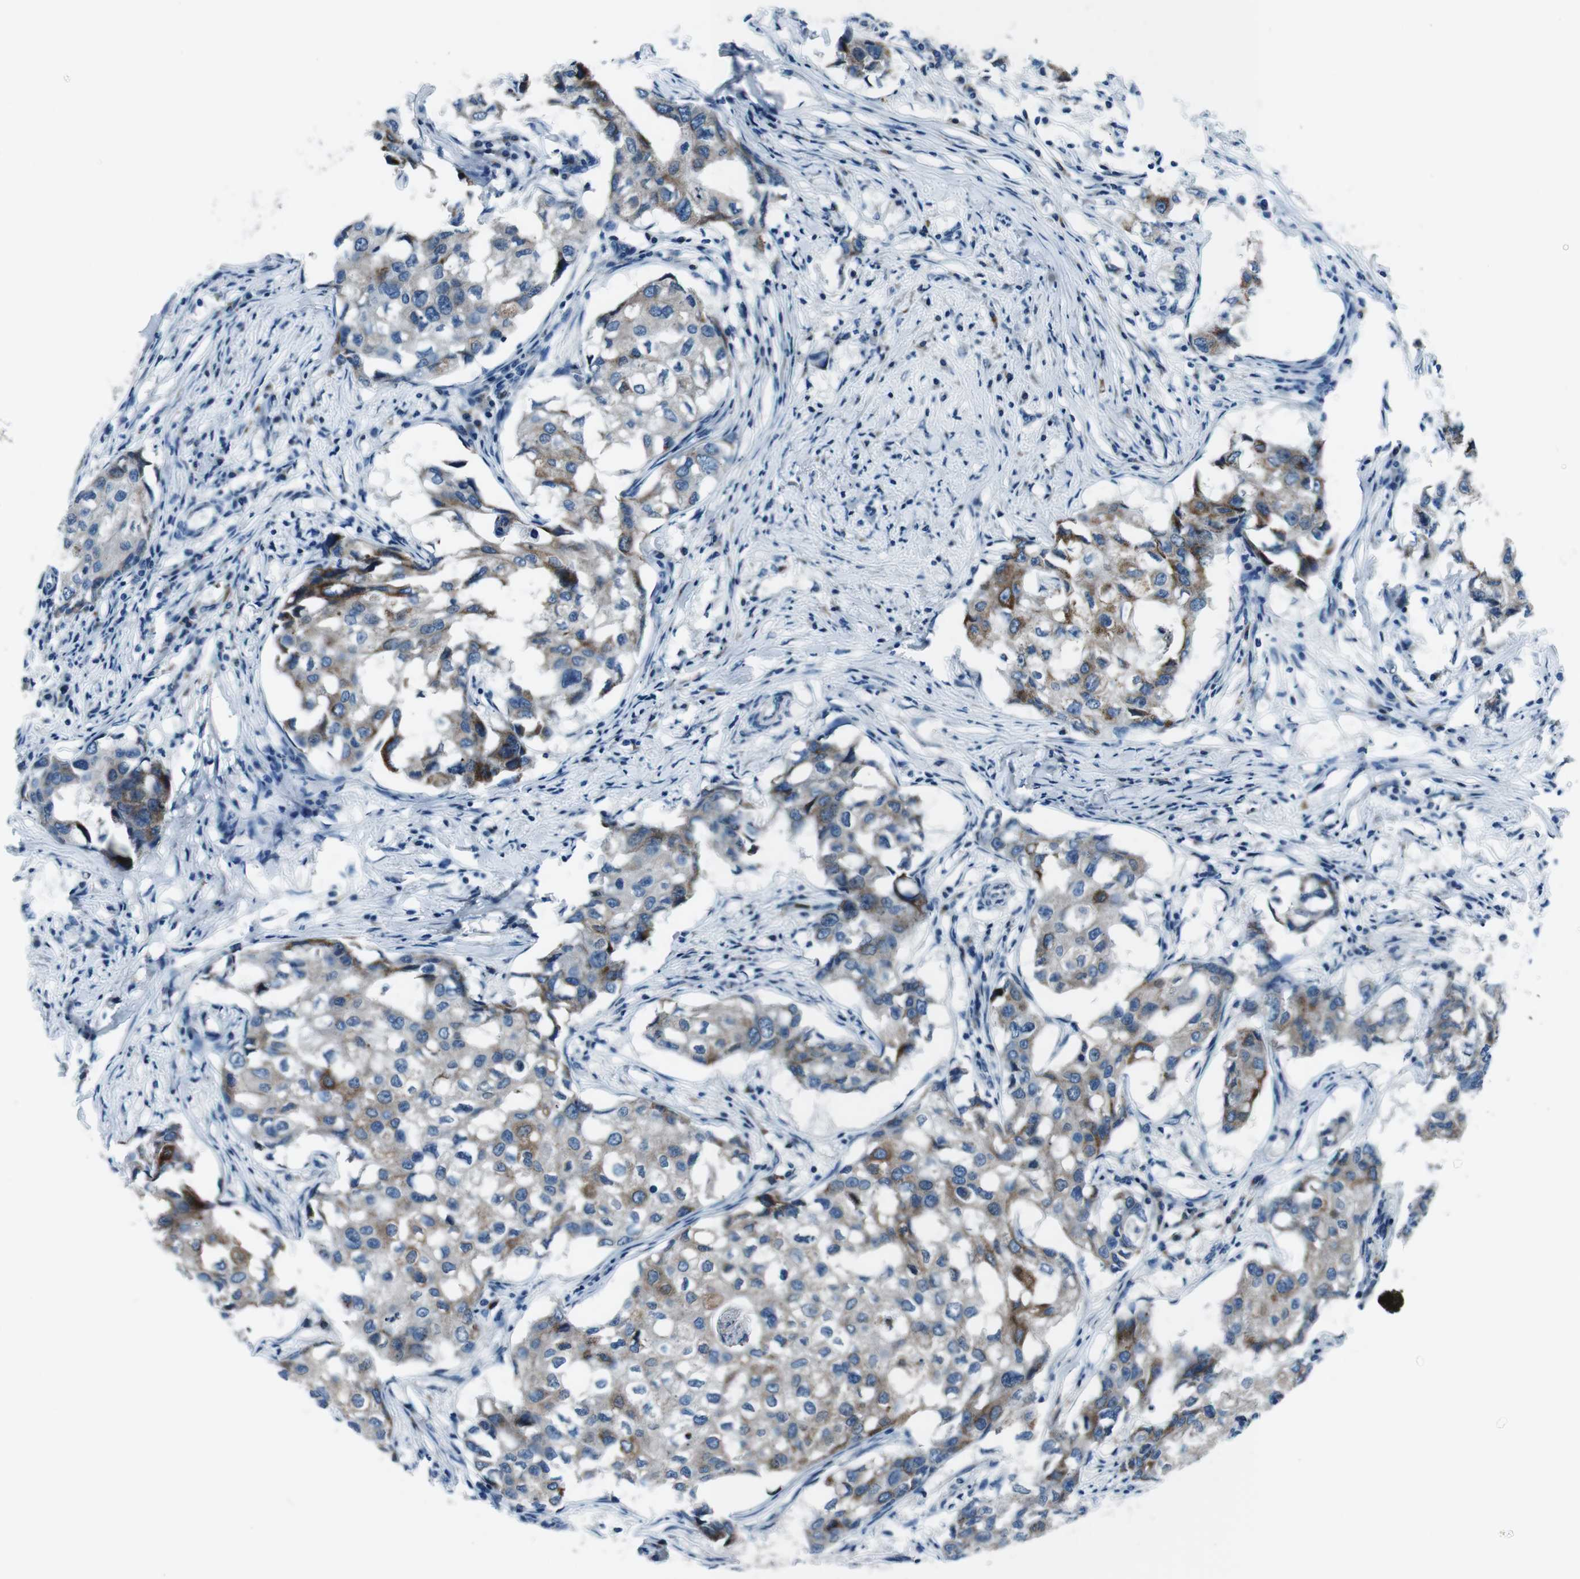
{"staining": {"intensity": "weak", "quantity": "25%-75%", "location": "cytoplasmic/membranous"}, "tissue": "breast cancer", "cell_type": "Tumor cells", "image_type": "cancer", "snomed": [{"axis": "morphology", "description": "Duct carcinoma"}, {"axis": "topography", "description": "Breast"}], "caption": "Immunohistochemical staining of human breast cancer reveals weak cytoplasmic/membranous protein positivity in about 25%-75% of tumor cells.", "gene": "NUCB2", "patient": {"sex": "female", "age": 27}}